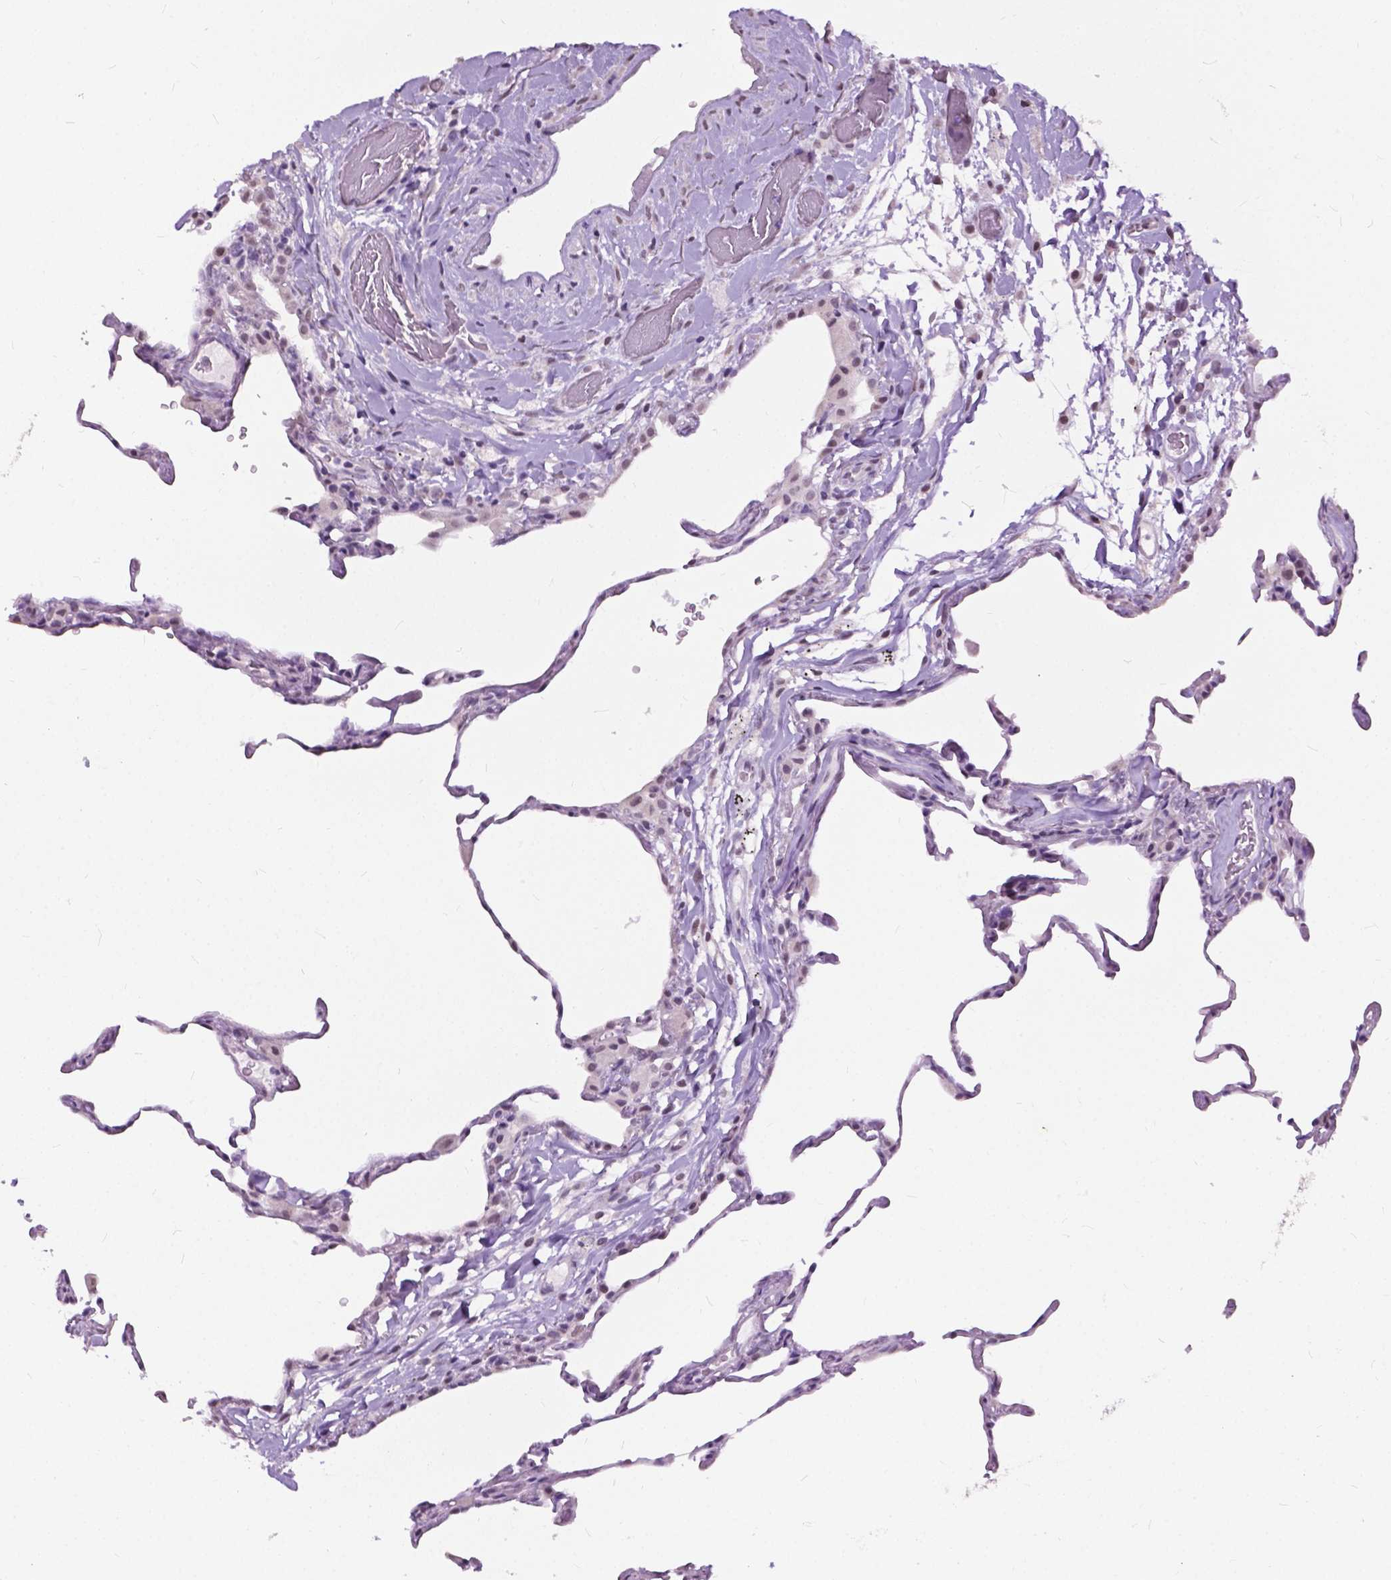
{"staining": {"intensity": "negative", "quantity": "none", "location": "none"}, "tissue": "lung", "cell_type": "Alveolar cells", "image_type": "normal", "snomed": [{"axis": "morphology", "description": "Normal tissue, NOS"}, {"axis": "topography", "description": "Lung"}], "caption": "Immunohistochemistry (IHC) photomicrograph of benign lung: human lung stained with DAB shows no significant protein staining in alveolar cells.", "gene": "GPR37L1", "patient": {"sex": "female", "age": 57}}